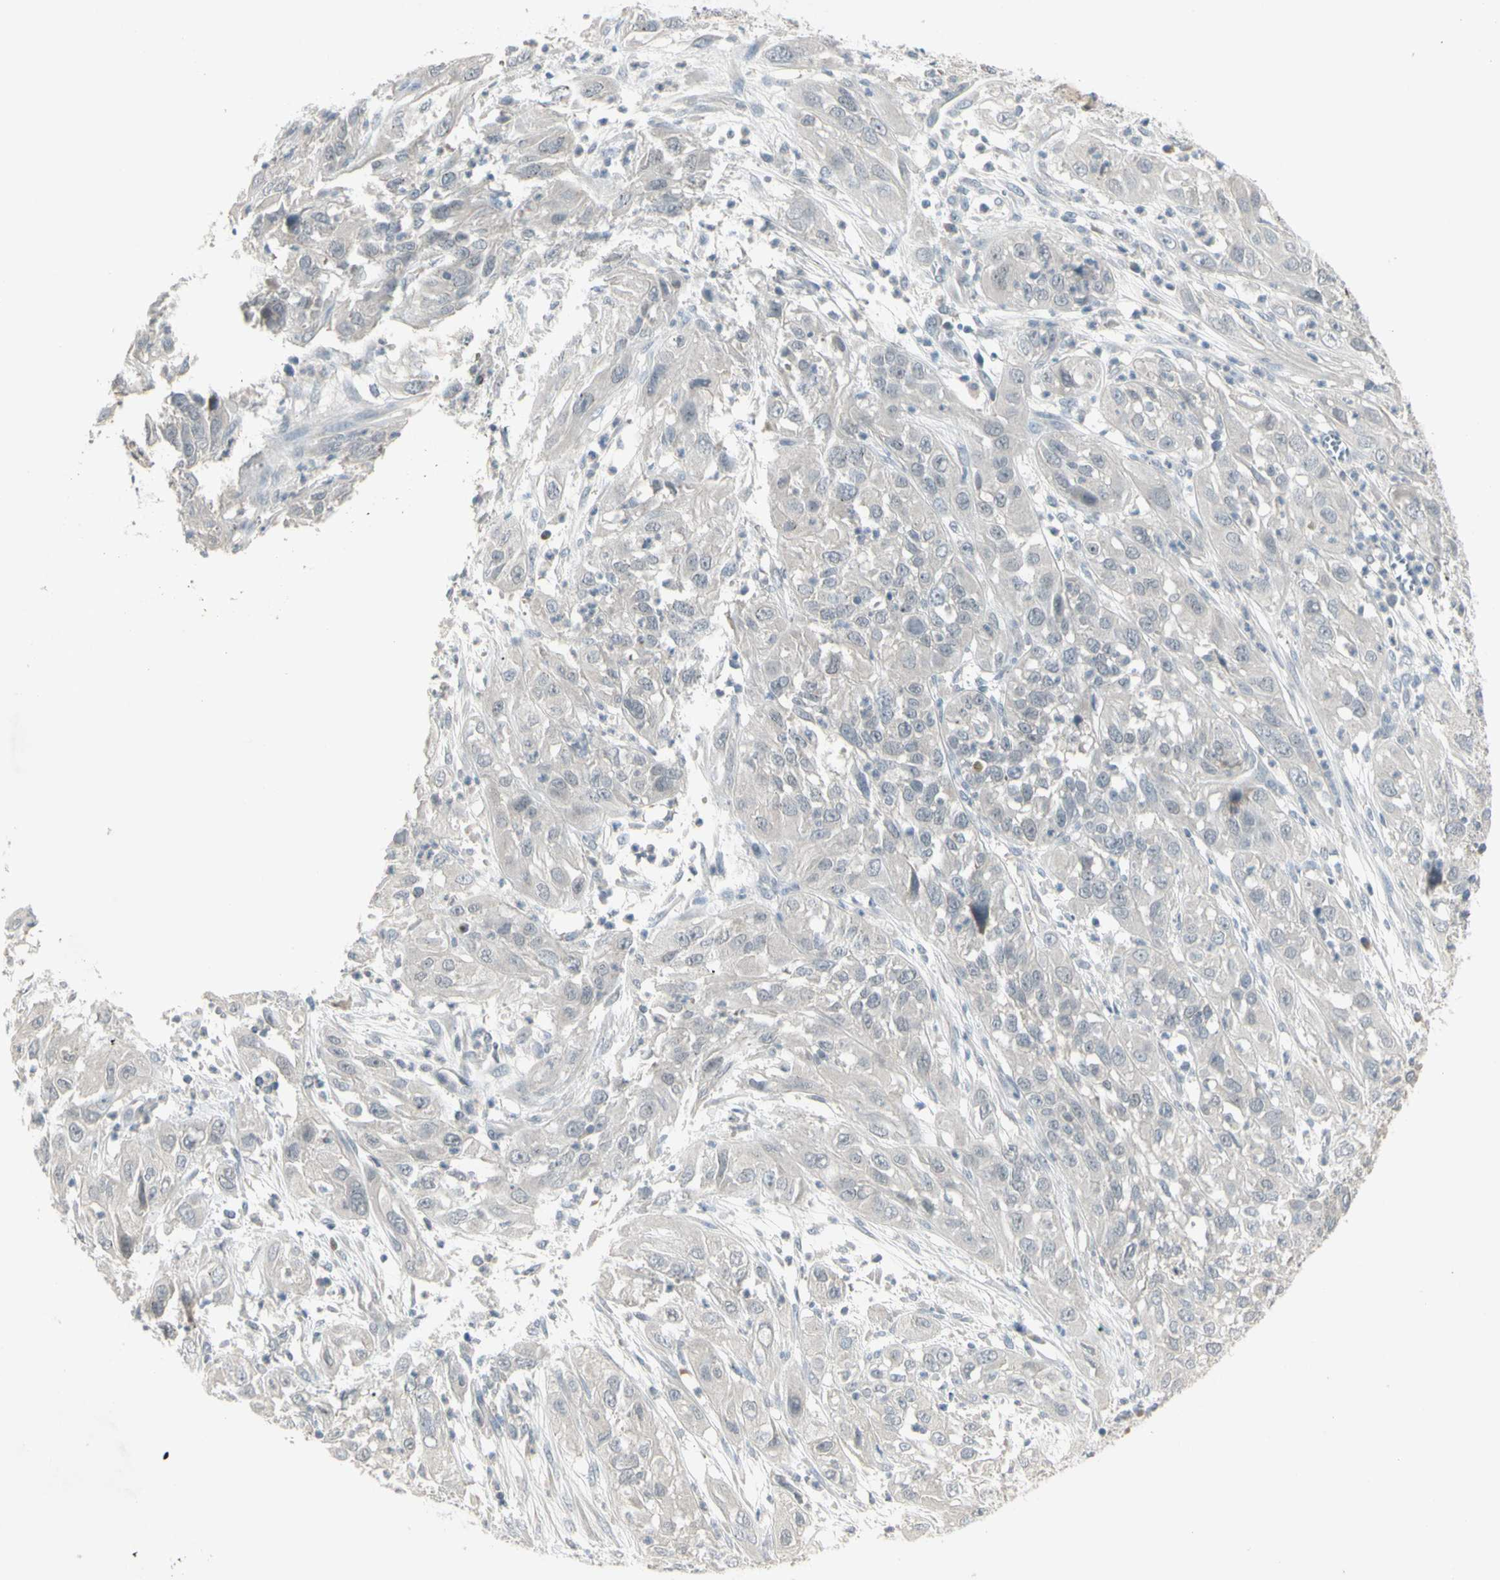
{"staining": {"intensity": "negative", "quantity": "none", "location": "none"}, "tissue": "cervical cancer", "cell_type": "Tumor cells", "image_type": "cancer", "snomed": [{"axis": "morphology", "description": "Squamous cell carcinoma, NOS"}, {"axis": "topography", "description": "Cervix"}], "caption": "This is an immunohistochemistry image of human squamous cell carcinoma (cervical). There is no expression in tumor cells.", "gene": "PIAS4", "patient": {"sex": "female", "age": 32}}